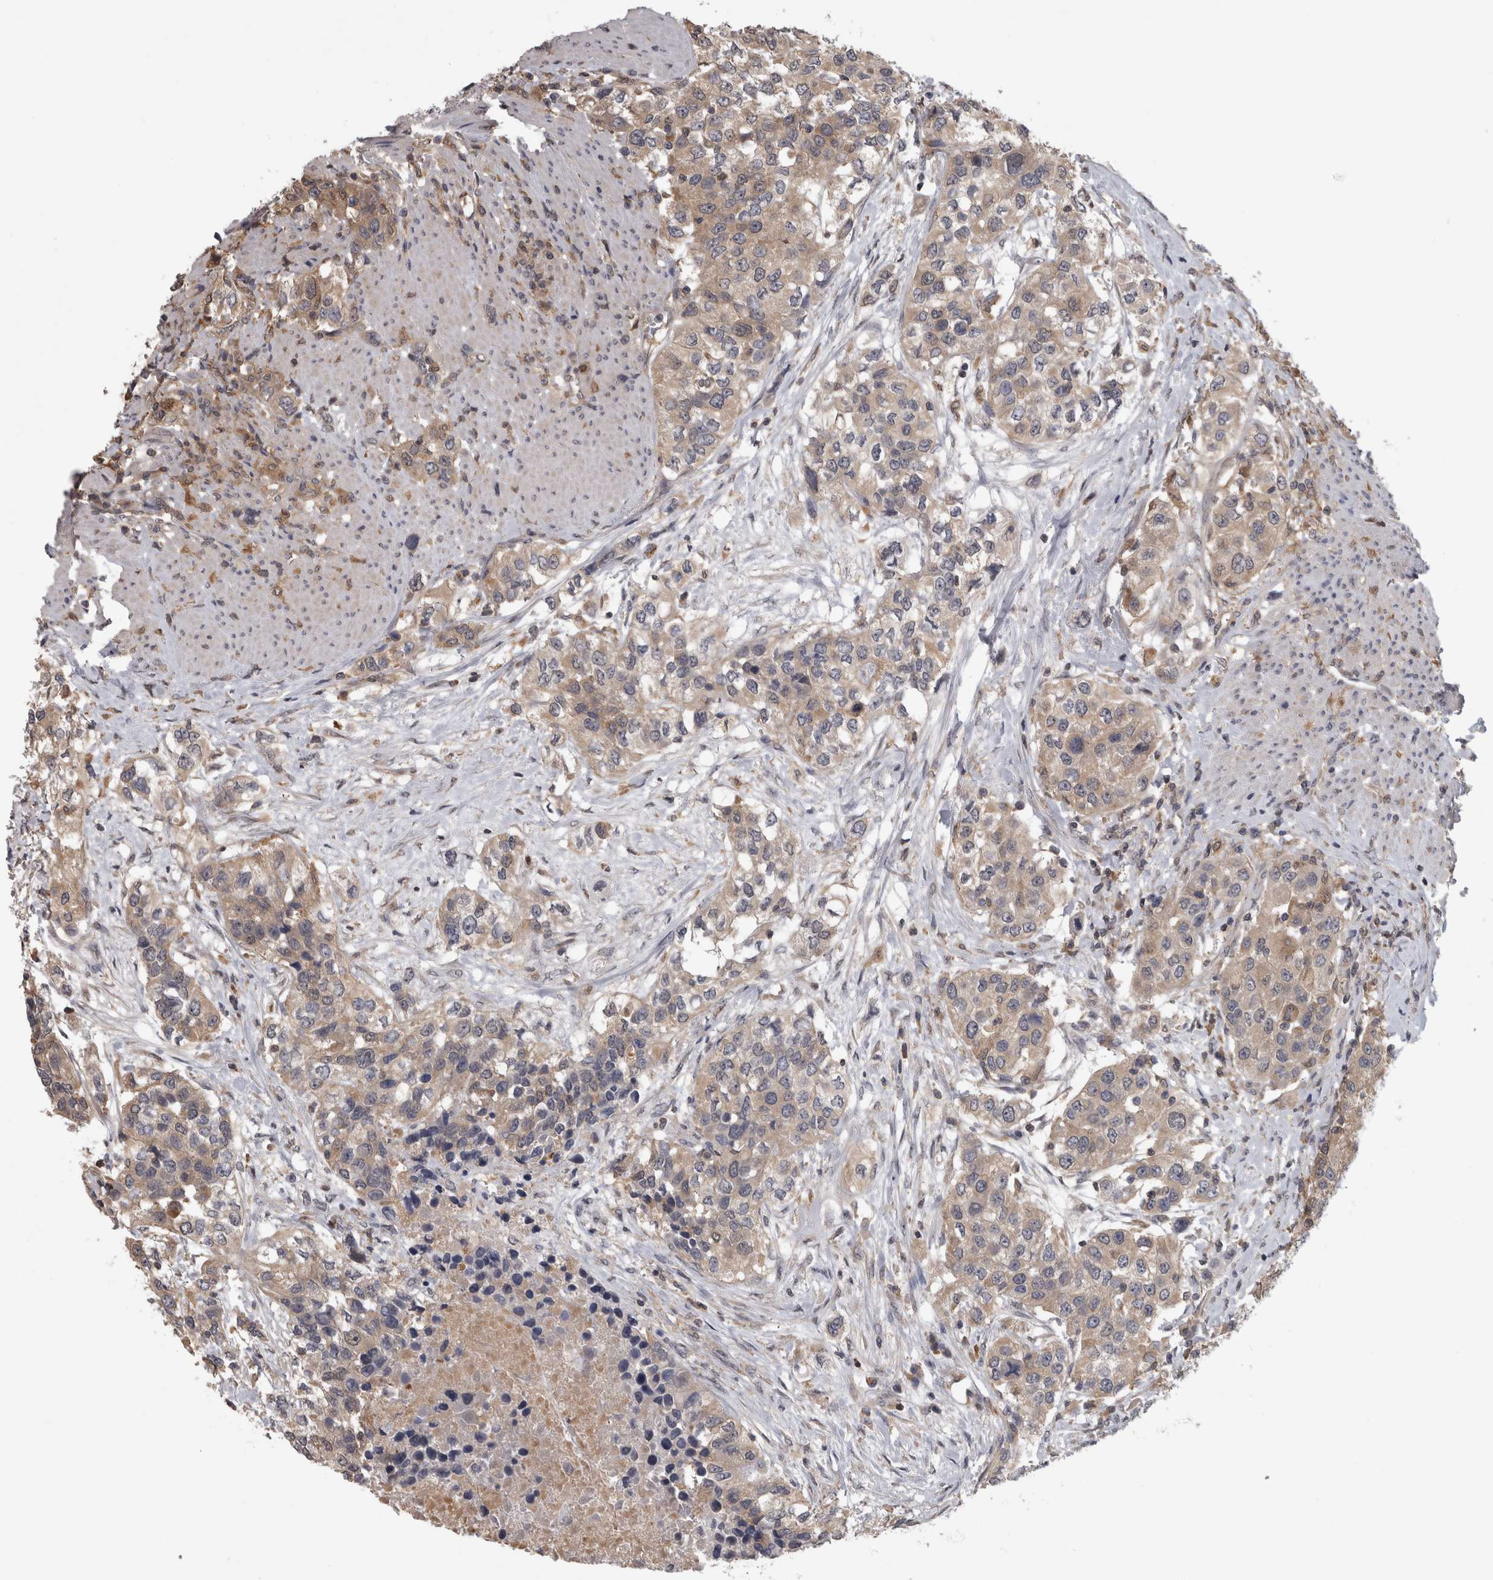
{"staining": {"intensity": "weak", "quantity": ">75%", "location": "cytoplasmic/membranous"}, "tissue": "urothelial cancer", "cell_type": "Tumor cells", "image_type": "cancer", "snomed": [{"axis": "morphology", "description": "Urothelial carcinoma, High grade"}, {"axis": "topography", "description": "Urinary bladder"}], "caption": "A brown stain labels weak cytoplasmic/membranous staining of a protein in urothelial cancer tumor cells.", "gene": "APRT", "patient": {"sex": "female", "age": 80}}